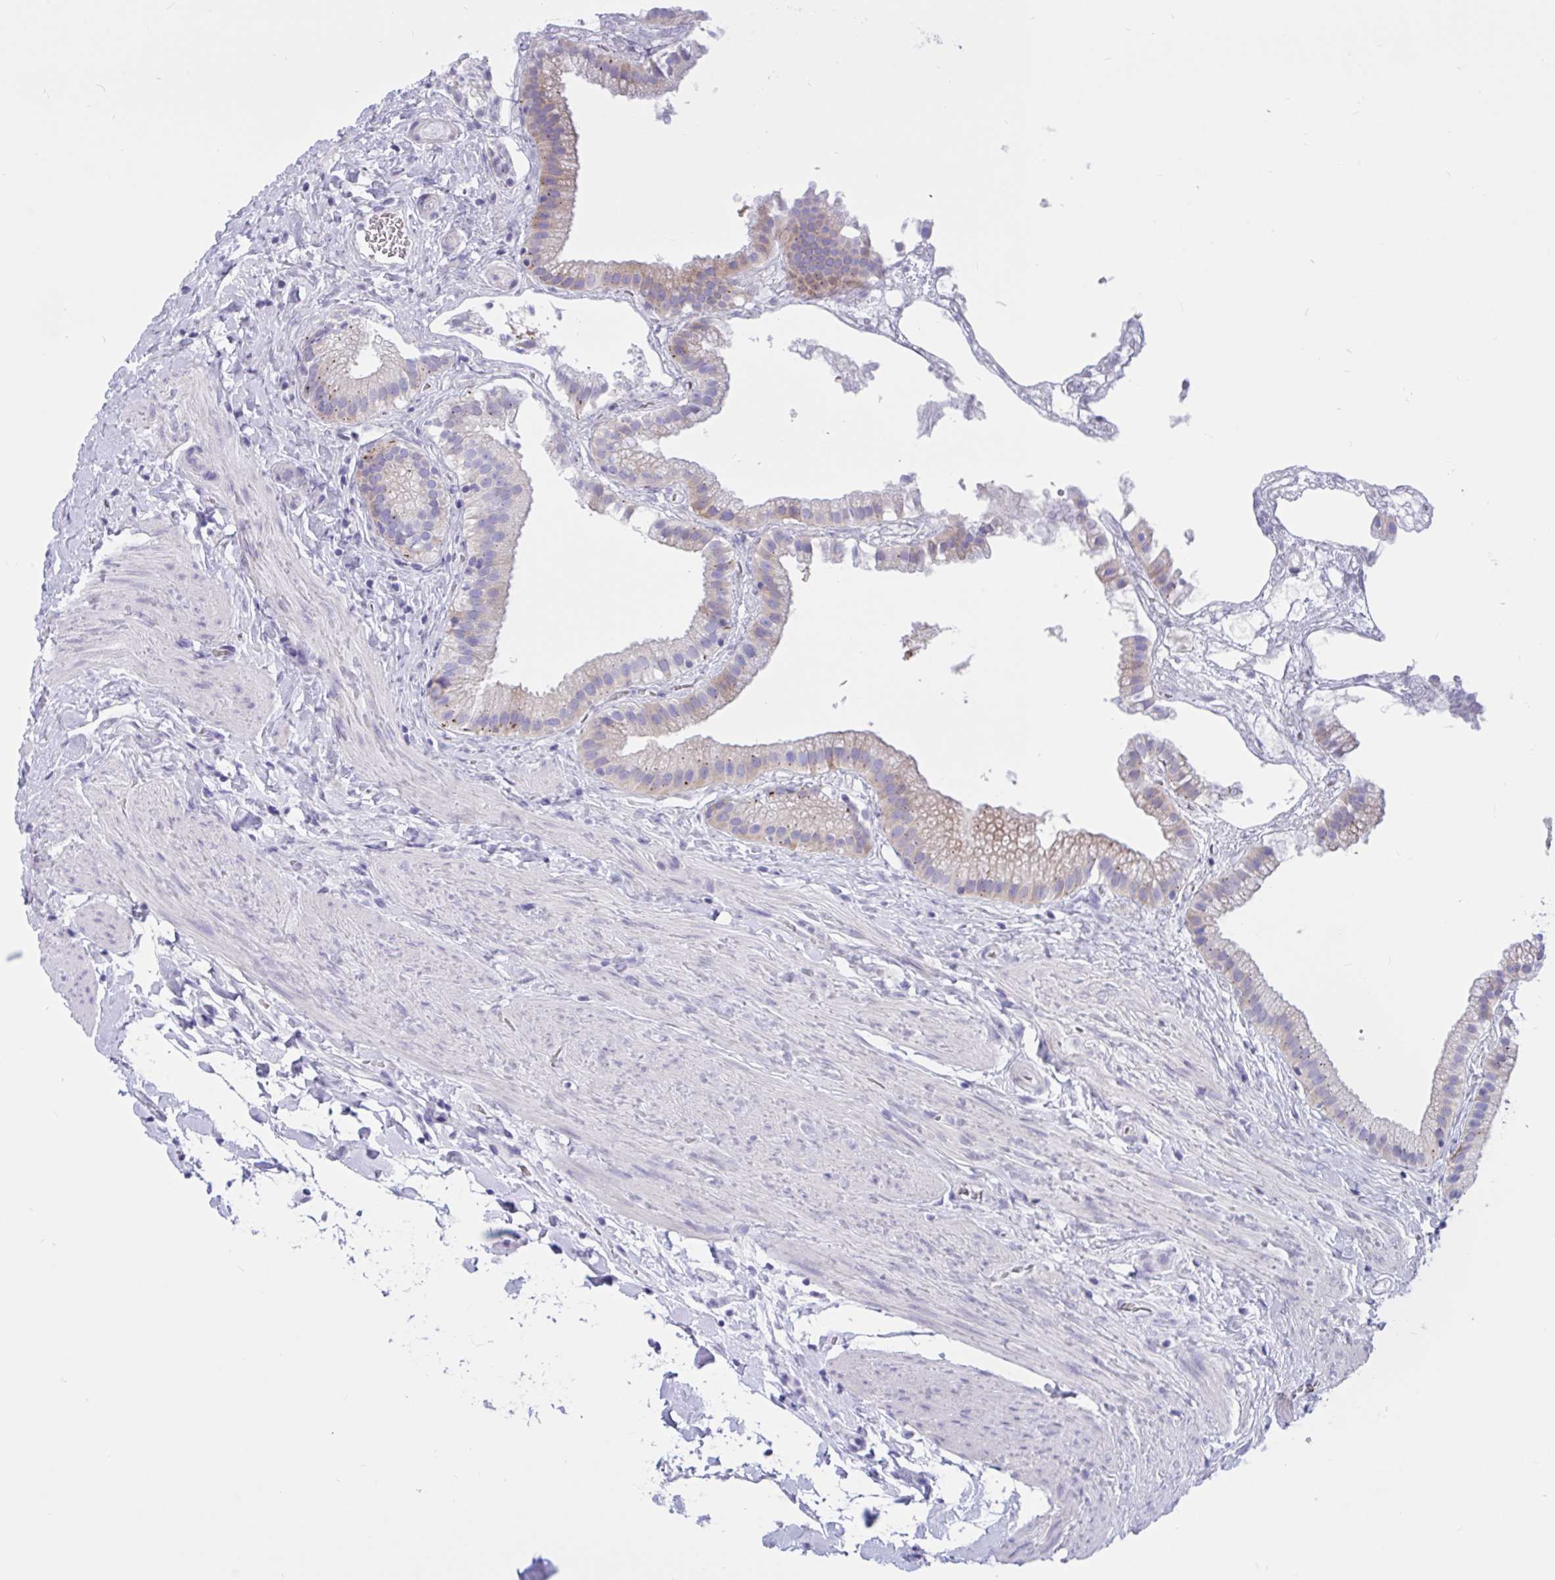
{"staining": {"intensity": "moderate", "quantity": "<25%", "location": "cytoplasmic/membranous"}, "tissue": "gallbladder", "cell_type": "Glandular cells", "image_type": "normal", "snomed": [{"axis": "morphology", "description": "Normal tissue, NOS"}, {"axis": "topography", "description": "Gallbladder"}], "caption": "Normal gallbladder reveals moderate cytoplasmic/membranous expression in about <25% of glandular cells Nuclei are stained in blue..", "gene": "RNASE3", "patient": {"sex": "female", "age": 63}}